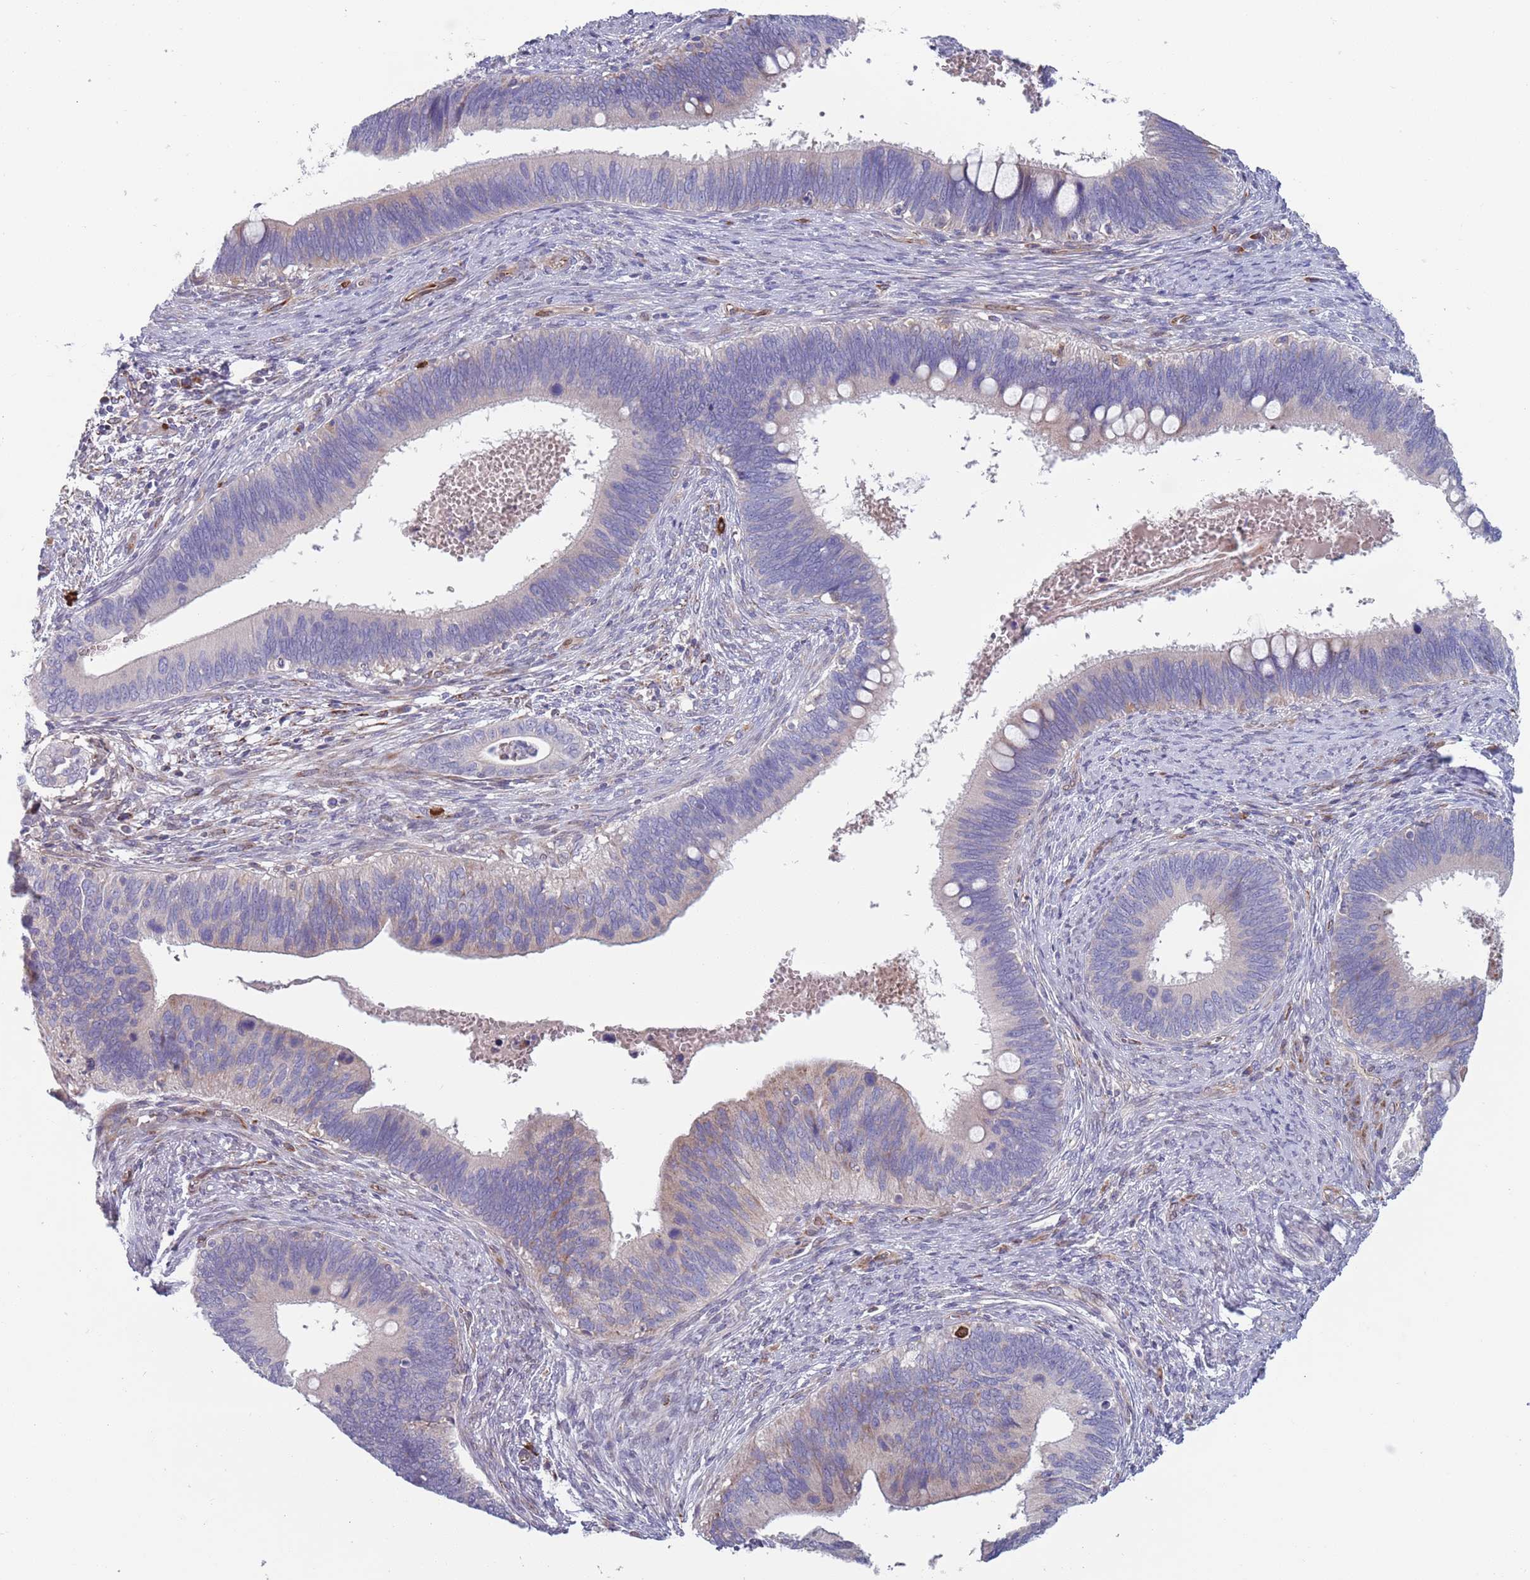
{"staining": {"intensity": "weak", "quantity": "<25%", "location": "cytoplasmic/membranous"}, "tissue": "cervical cancer", "cell_type": "Tumor cells", "image_type": "cancer", "snomed": [{"axis": "morphology", "description": "Adenocarcinoma, NOS"}, {"axis": "topography", "description": "Cervix"}], "caption": "Protein analysis of adenocarcinoma (cervical) shows no significant expression in tumor cells.", "gene": "TYW1", "patient": {"sex": "female", "age": 42}}